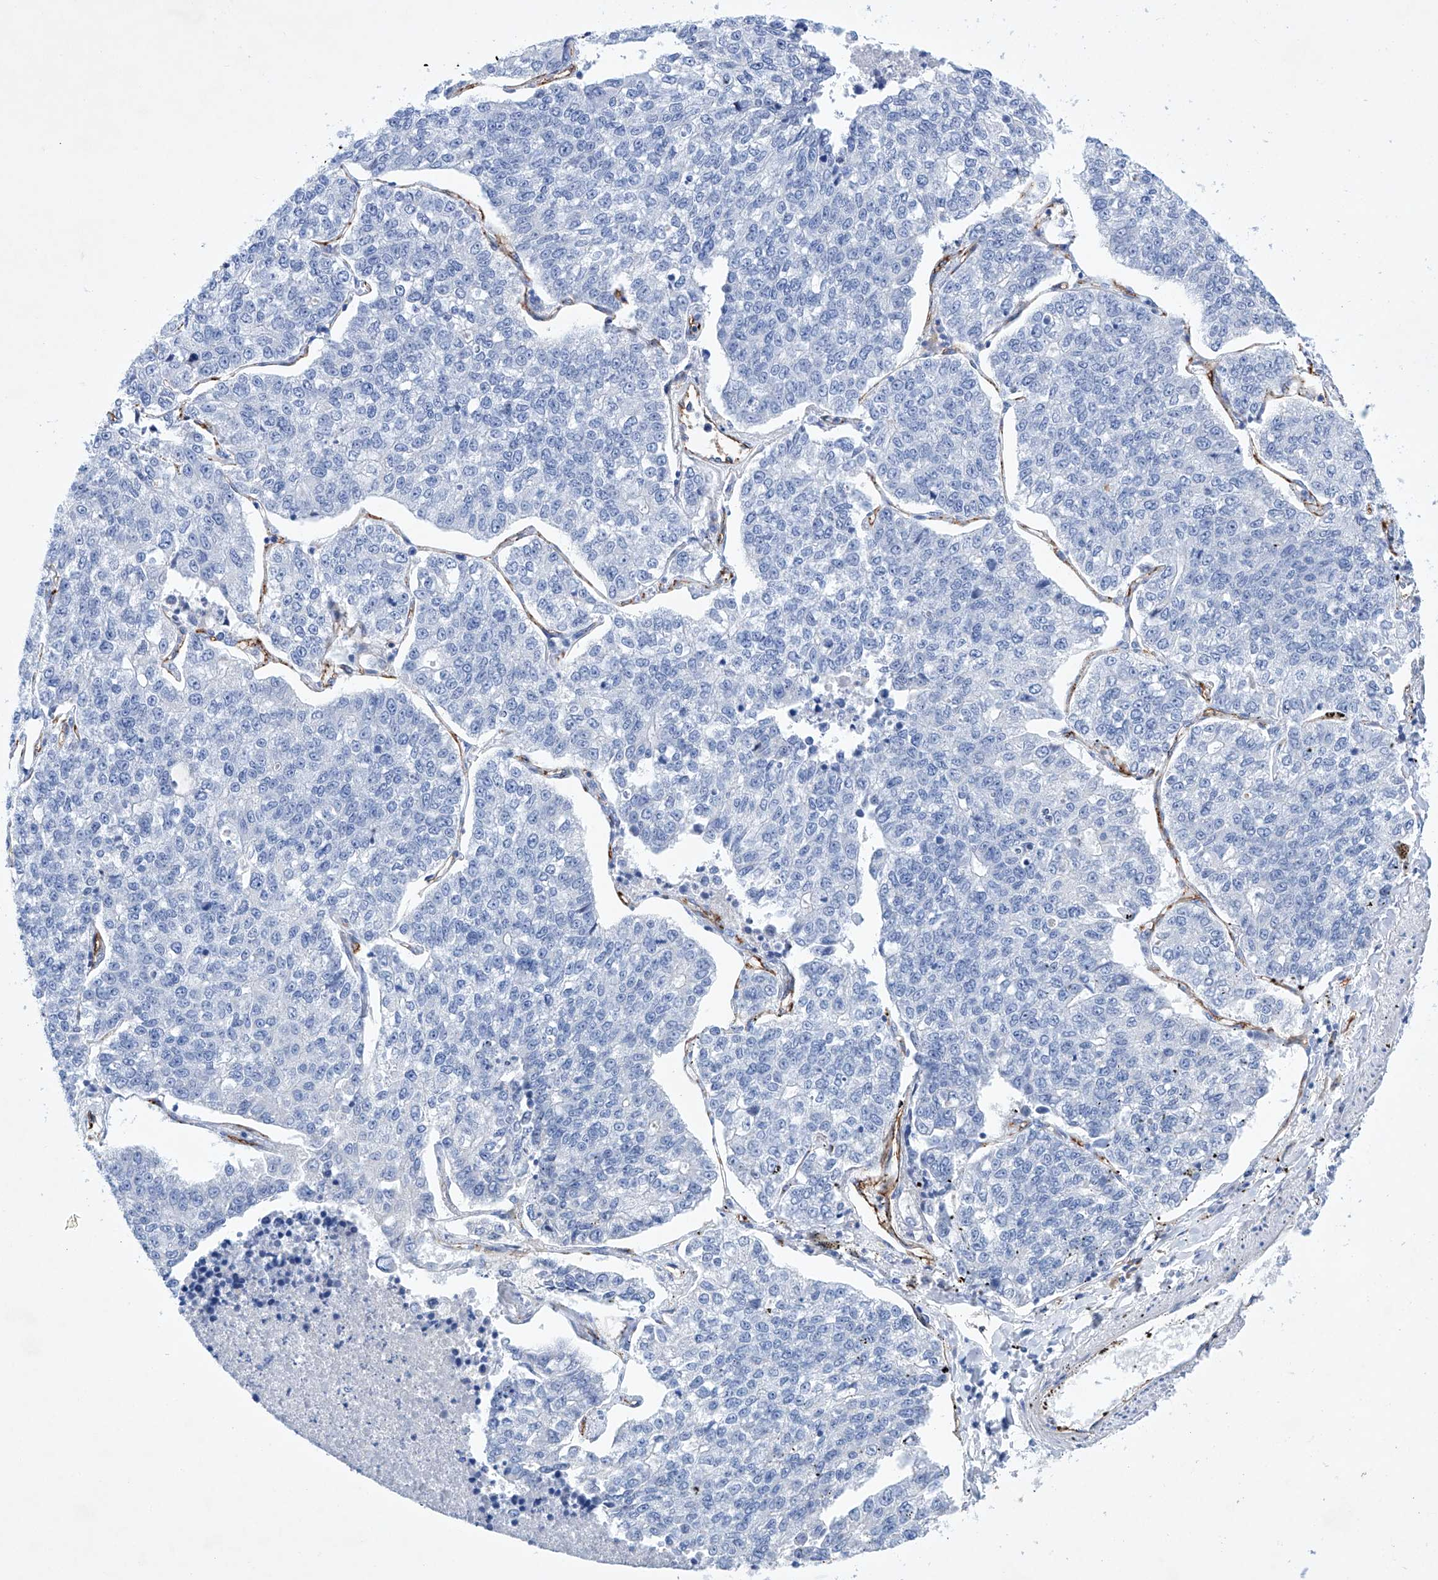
{"staining": {"intensity": "negative", "quantity": "none", "location": "none"}, "tissue": "lung cancer", "cell_type": "Tumor cells", "image_type": "cancer", "snomed": [{"axis": "morphology", "description": "Adenocarcinoma, NOS"}, {"axis": "topography", "description": "Lung"}], "caption": "Lung cancer stained for a protein using immunohistochemistry (IHC) reveals no positivity tumor cells.", "gene": "ETV7", "patient": {"sex": "male", "age": 49}}